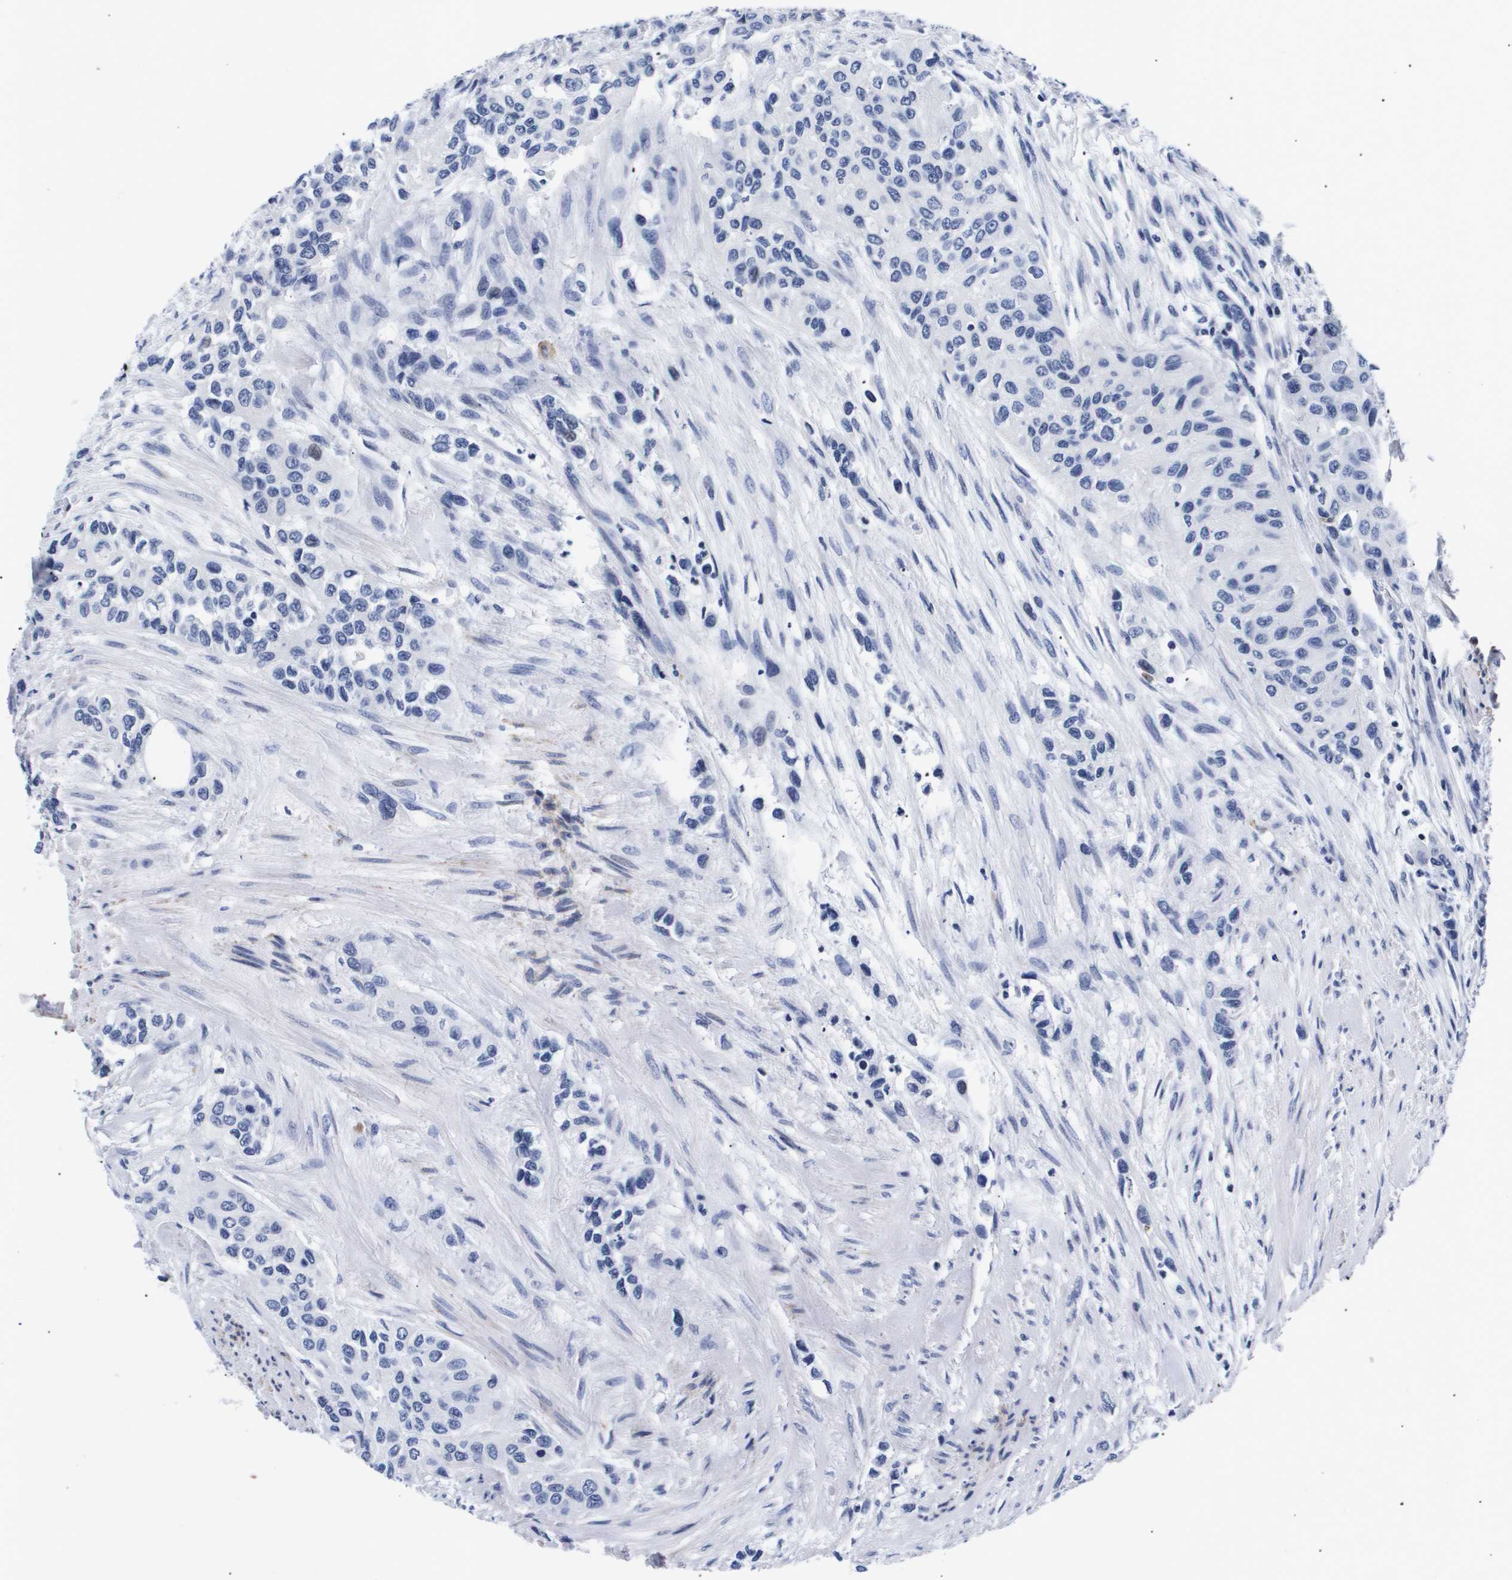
{"staining": {"intensity": "negative", "quantity": "none", "location": "none"}, "tissue": "urothelial cancer", "cell_type": "Tumor cells", "image_type": "cancer", "snomed": [{"axis": "morphology", "description": "Urothelial carcinoma, High grade"}, {"axis": "topography", "description": "Urinary bladder"}], "caption": "High magnification brightfield microscopy of urothelial cancer stained with DAB (brown) and counterstained with hematoxylin (blue): tumor cells show no significant positivity. The staining is performed using DAB (3,3'-diaminobenzidine) brown chromogen with nuclei counter-stained in using hematoxylin.", "gene": "SHD", "patient": {"sex": "female", "age": 56}}